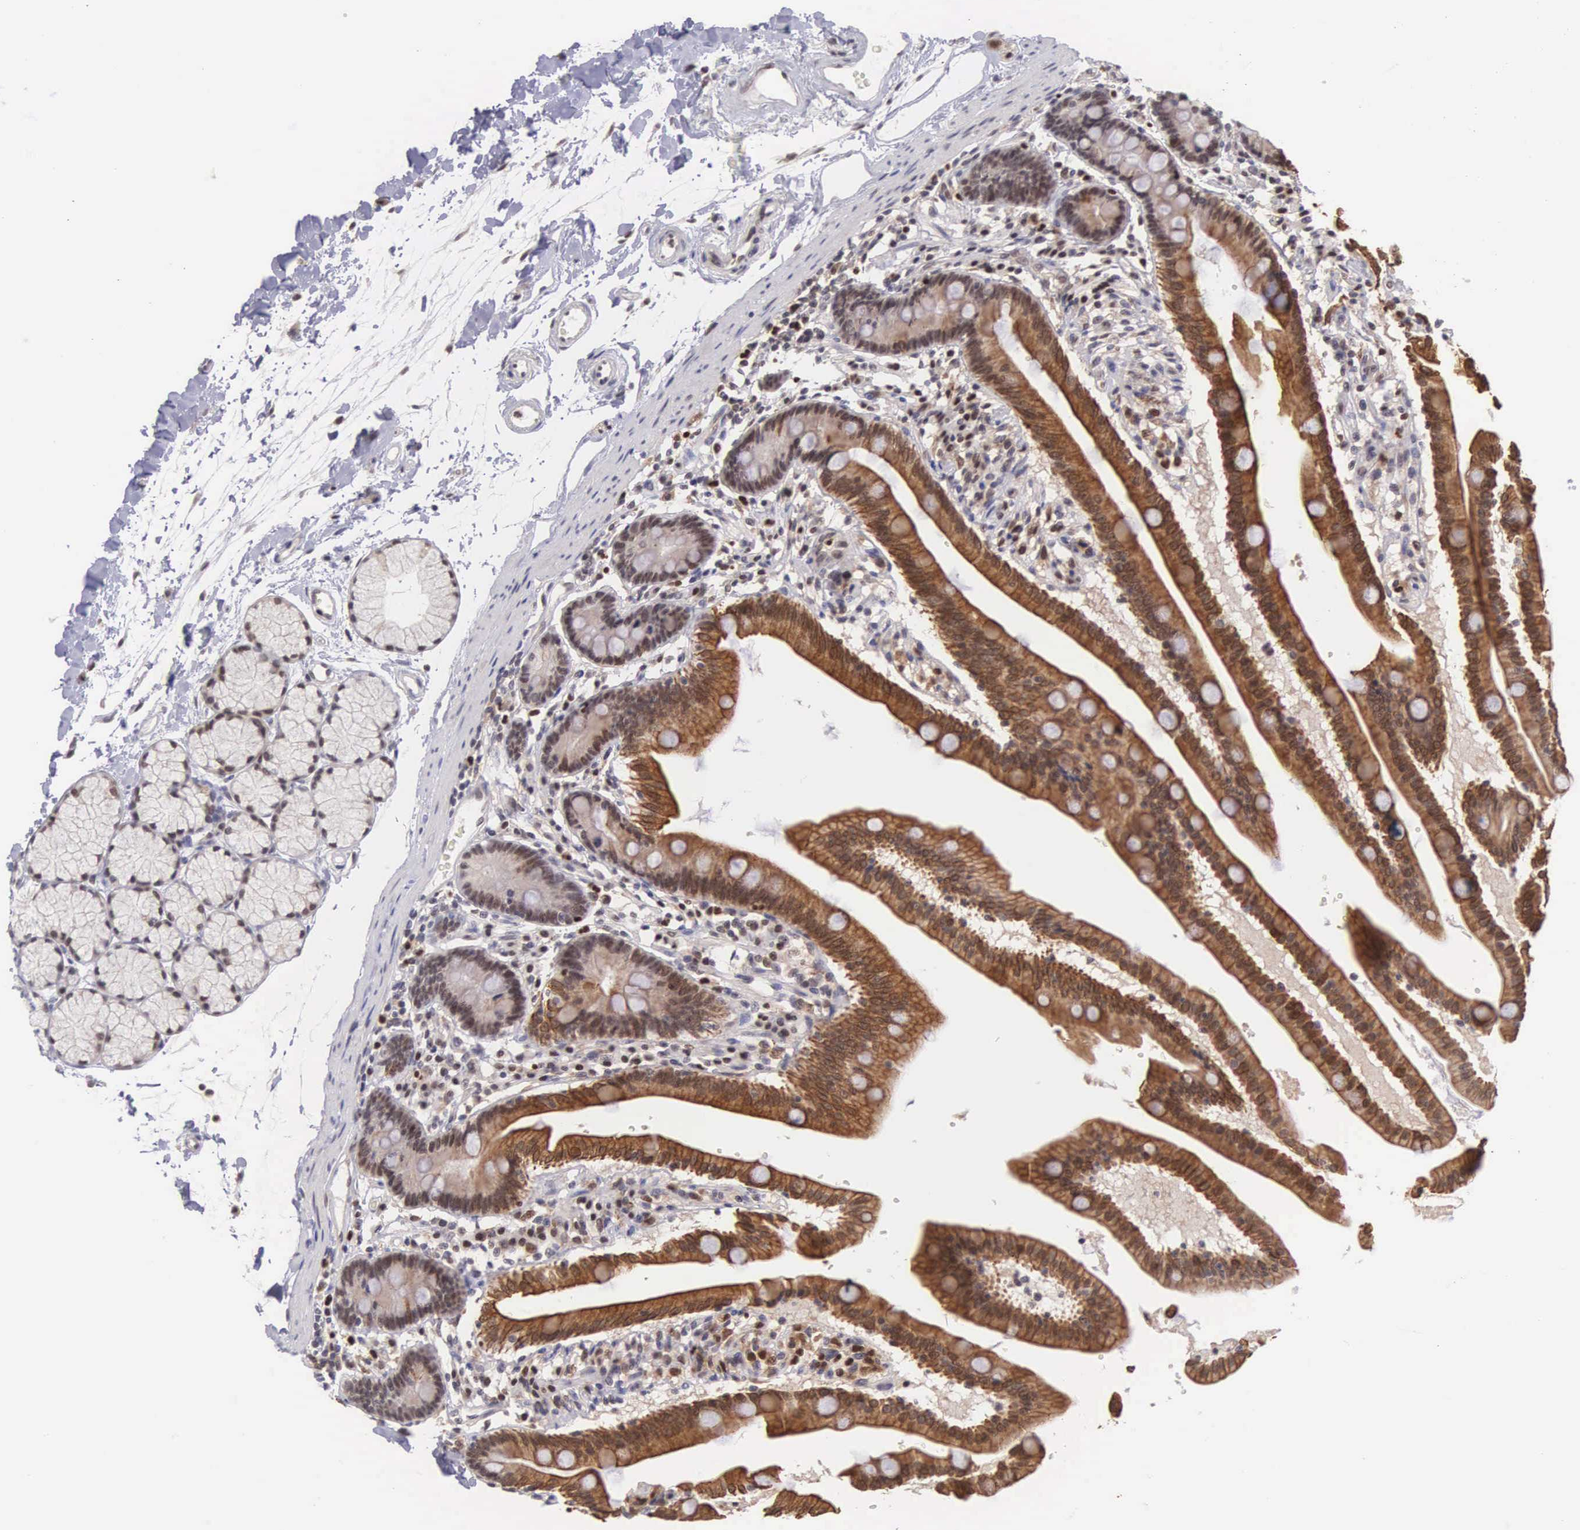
{"staining": {"intensity": "strong", "quantity": ">75%", "location": "cytoplasmic/membranous,nuclear"}, "tissue": "duodenum", "cell_type": "Glandular cells", "image_type": "normal", "snomed": [{"axis": "morphology", "description": "Normal tissue, NOS"}, {"axis": "topography", "description": "Duodenum"}], "caption": "Protein analysis of benign duodenum reveals strong cytoplasmic/membranous,nuclear expression in approximately >75% of glandular cells. (DAB = brown stain, brightfield microscopy at high magnification).", "gene": "GRK3", "patient": {"sex": "female", "age": 77}}